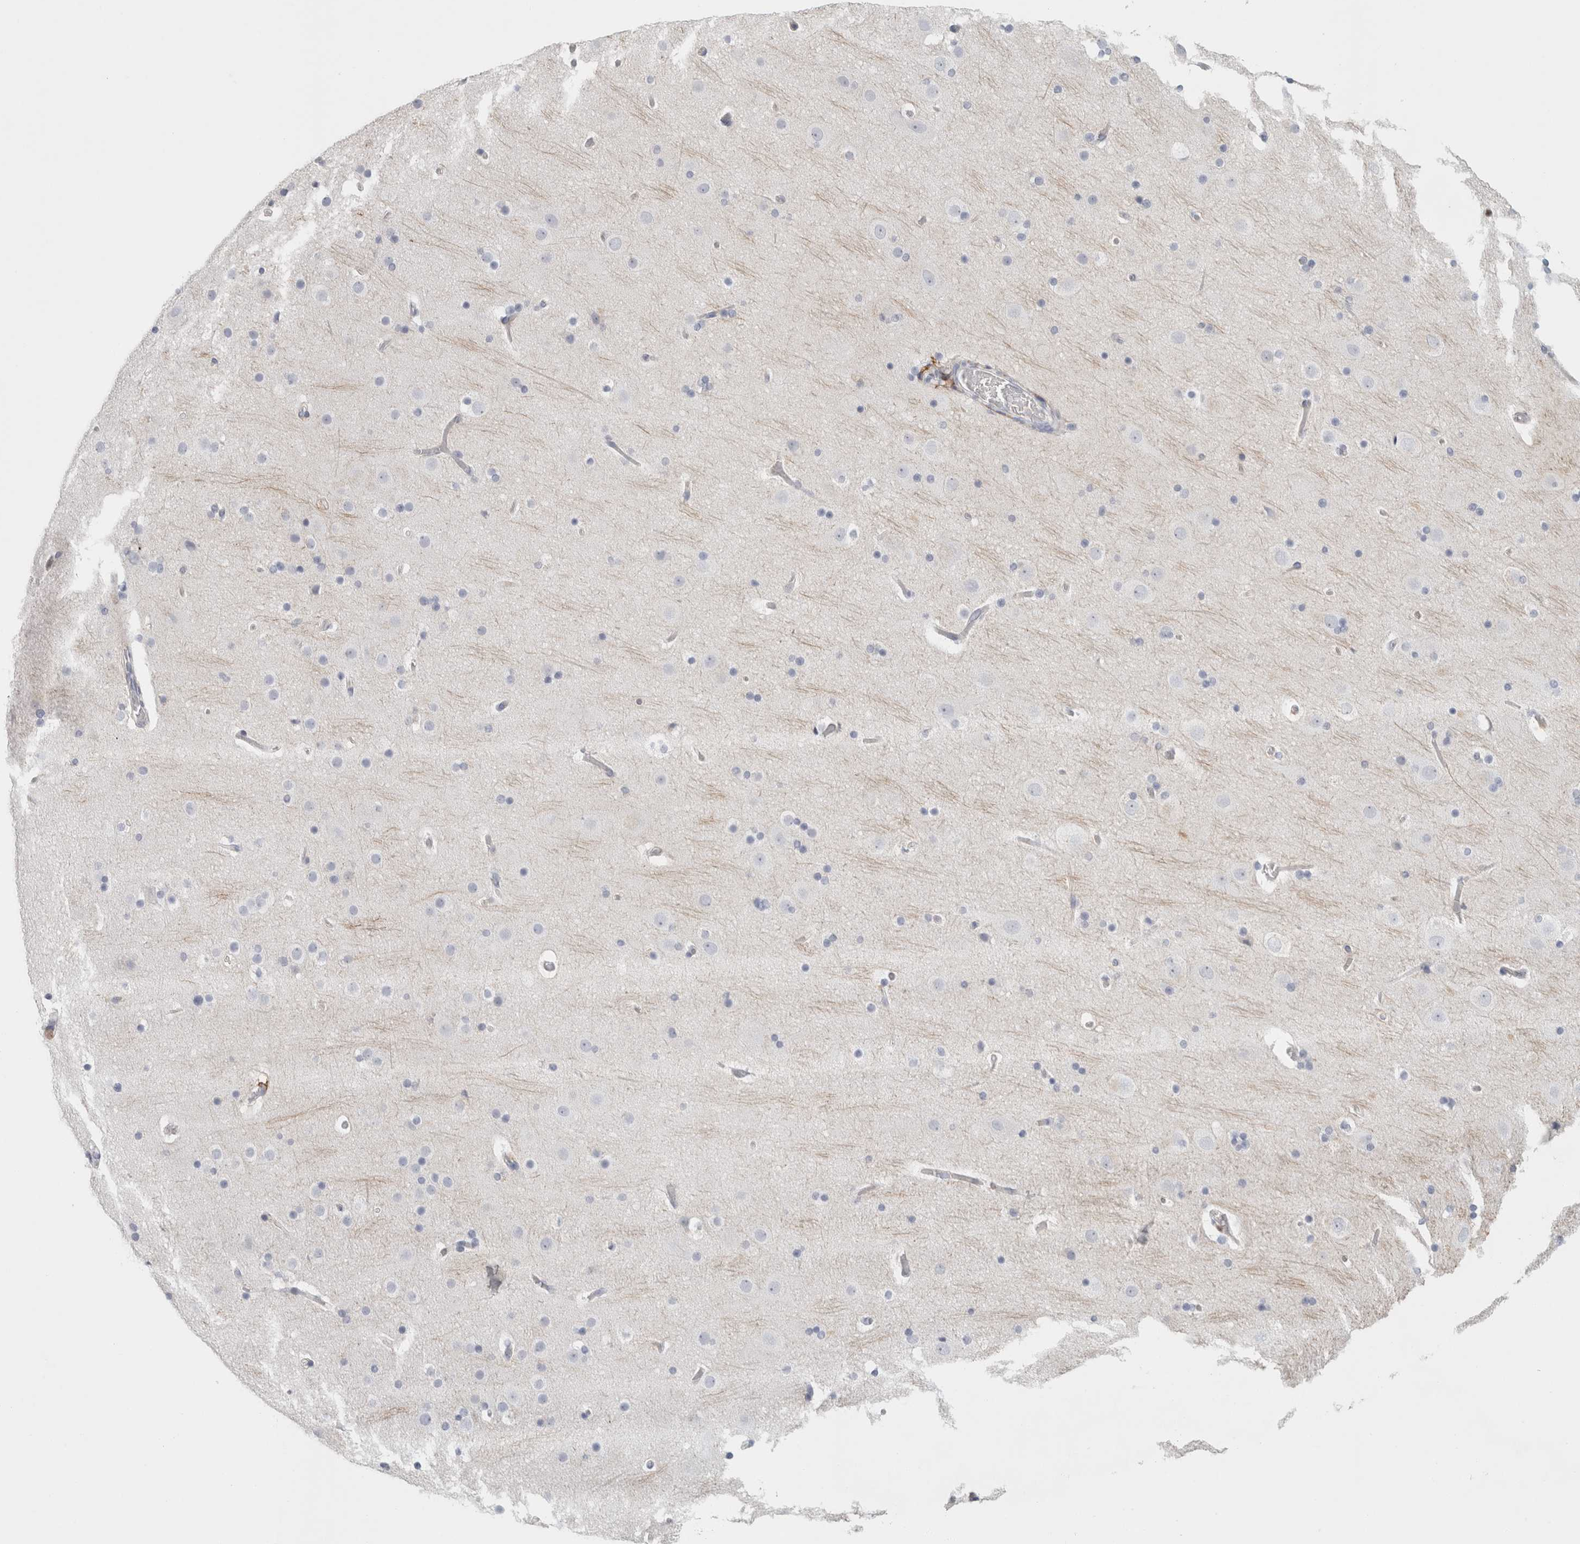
{"staining": {"intensity": "negative", "quantity": "none", "location": "none"}, "tissue": "cerebral cortex", "cell_type": "Endothelial cells", "image_type": "normal", "snomed": [{"axis": "morphology", "description": "Normal tissue, NOS"}, {"axis": "topography", "description": "Cerebral cortex"}], "caption": "IHC photomicrograph of benign cerebral cortex: human cerebral cortex stained with DAB (3,3'-diaminobenzidine) reveals no significant protein staining in endothelial cells.", "gene": "P2RY2", "patient": {"sex": "male", "age": 57}}